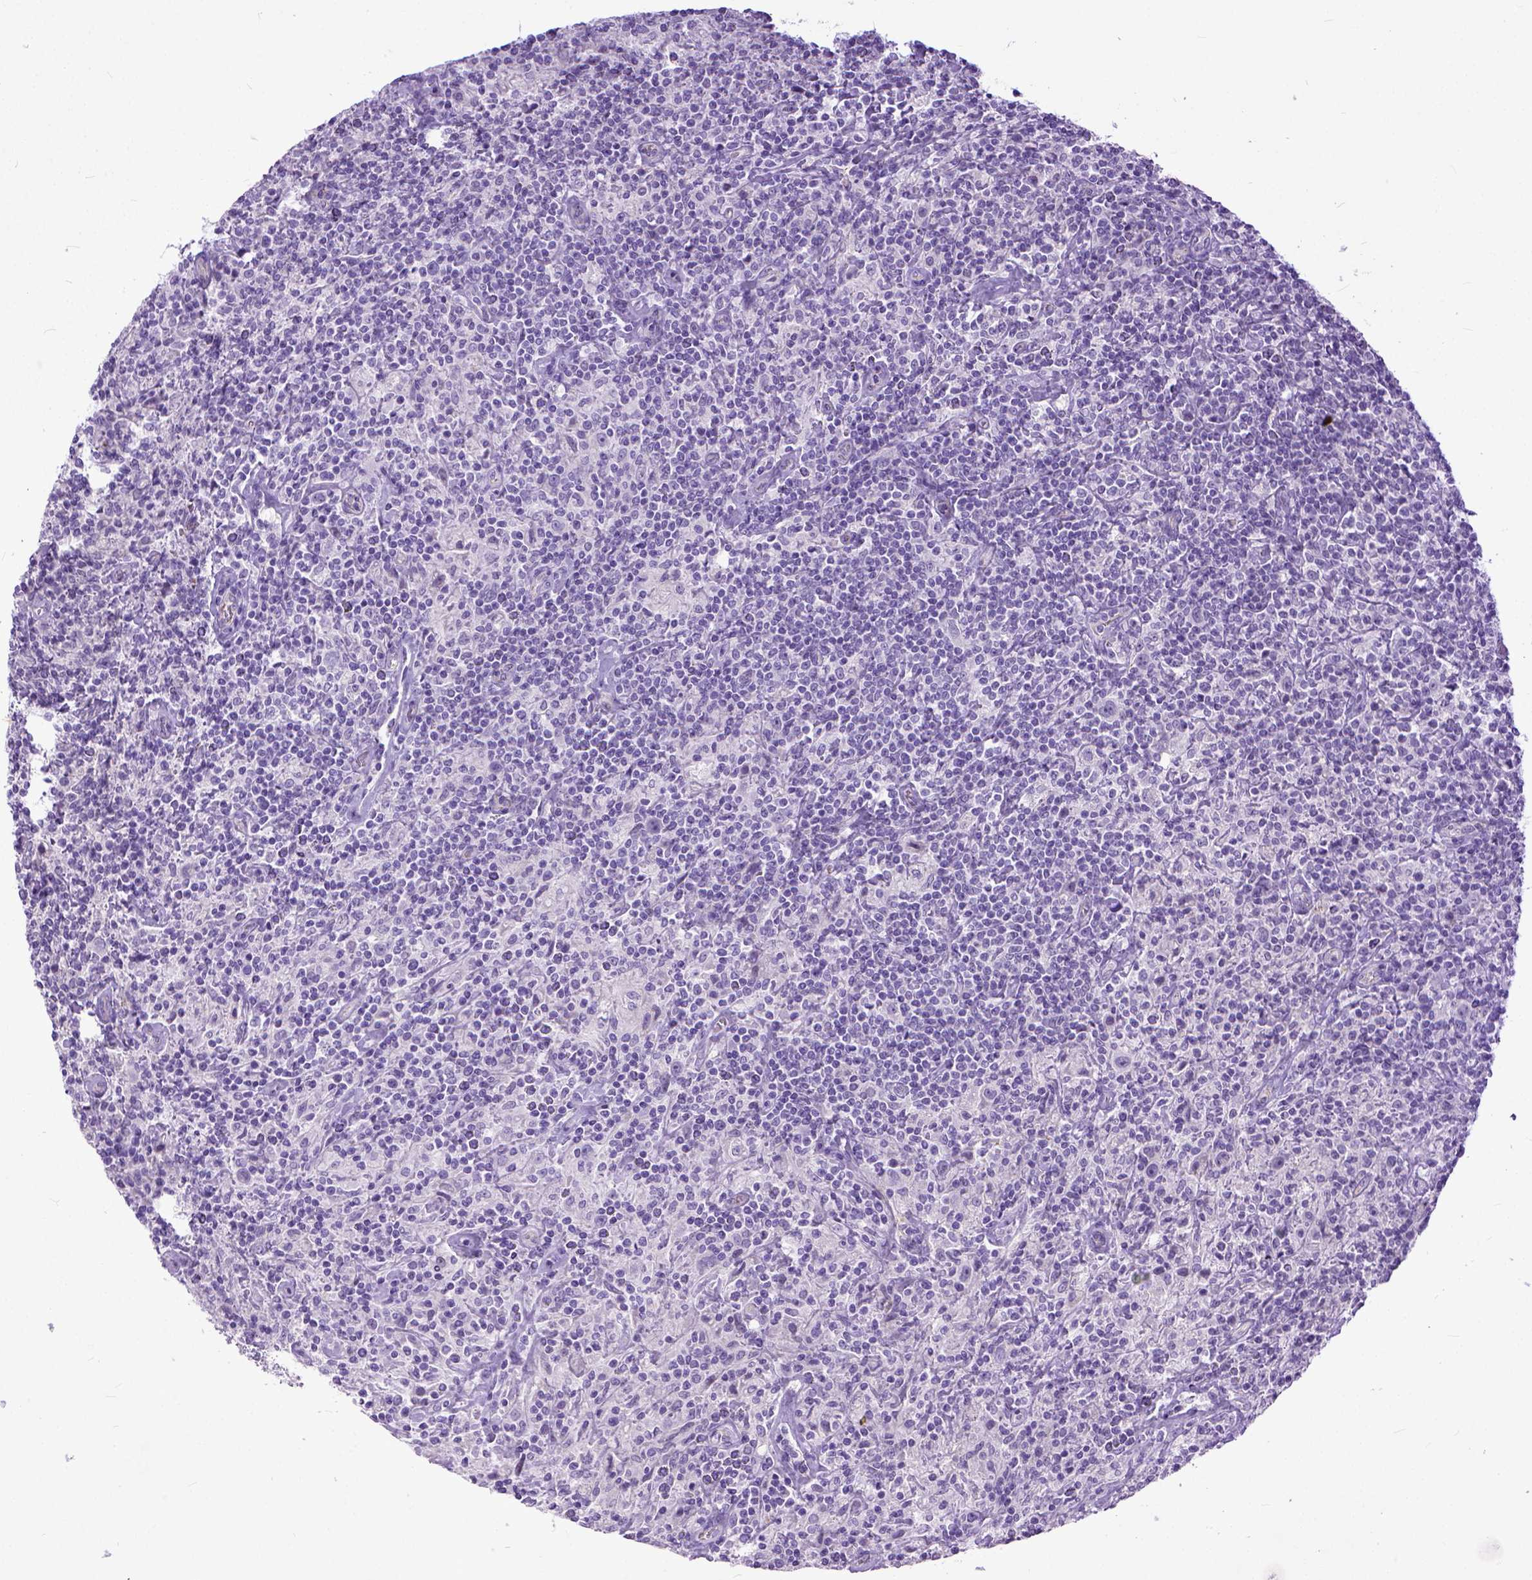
{"staining": {"intensity": "negative", "quantity": "none", "location": "none"}, "tissue": "lymphoma", "cell_type": "Tumor cells", "image_type": "cancer", "snomed": [{"axis": "morphology", "description": "Hodgkin's disease, NOS"}, {"axis": "topography", "description": "Lymph node"}], "caption": "IHC of Hodgkin's disease displays no staining in tumor cells.", "gene": "ADGRF1", "patient": {"sex": "male", "age": 70}}